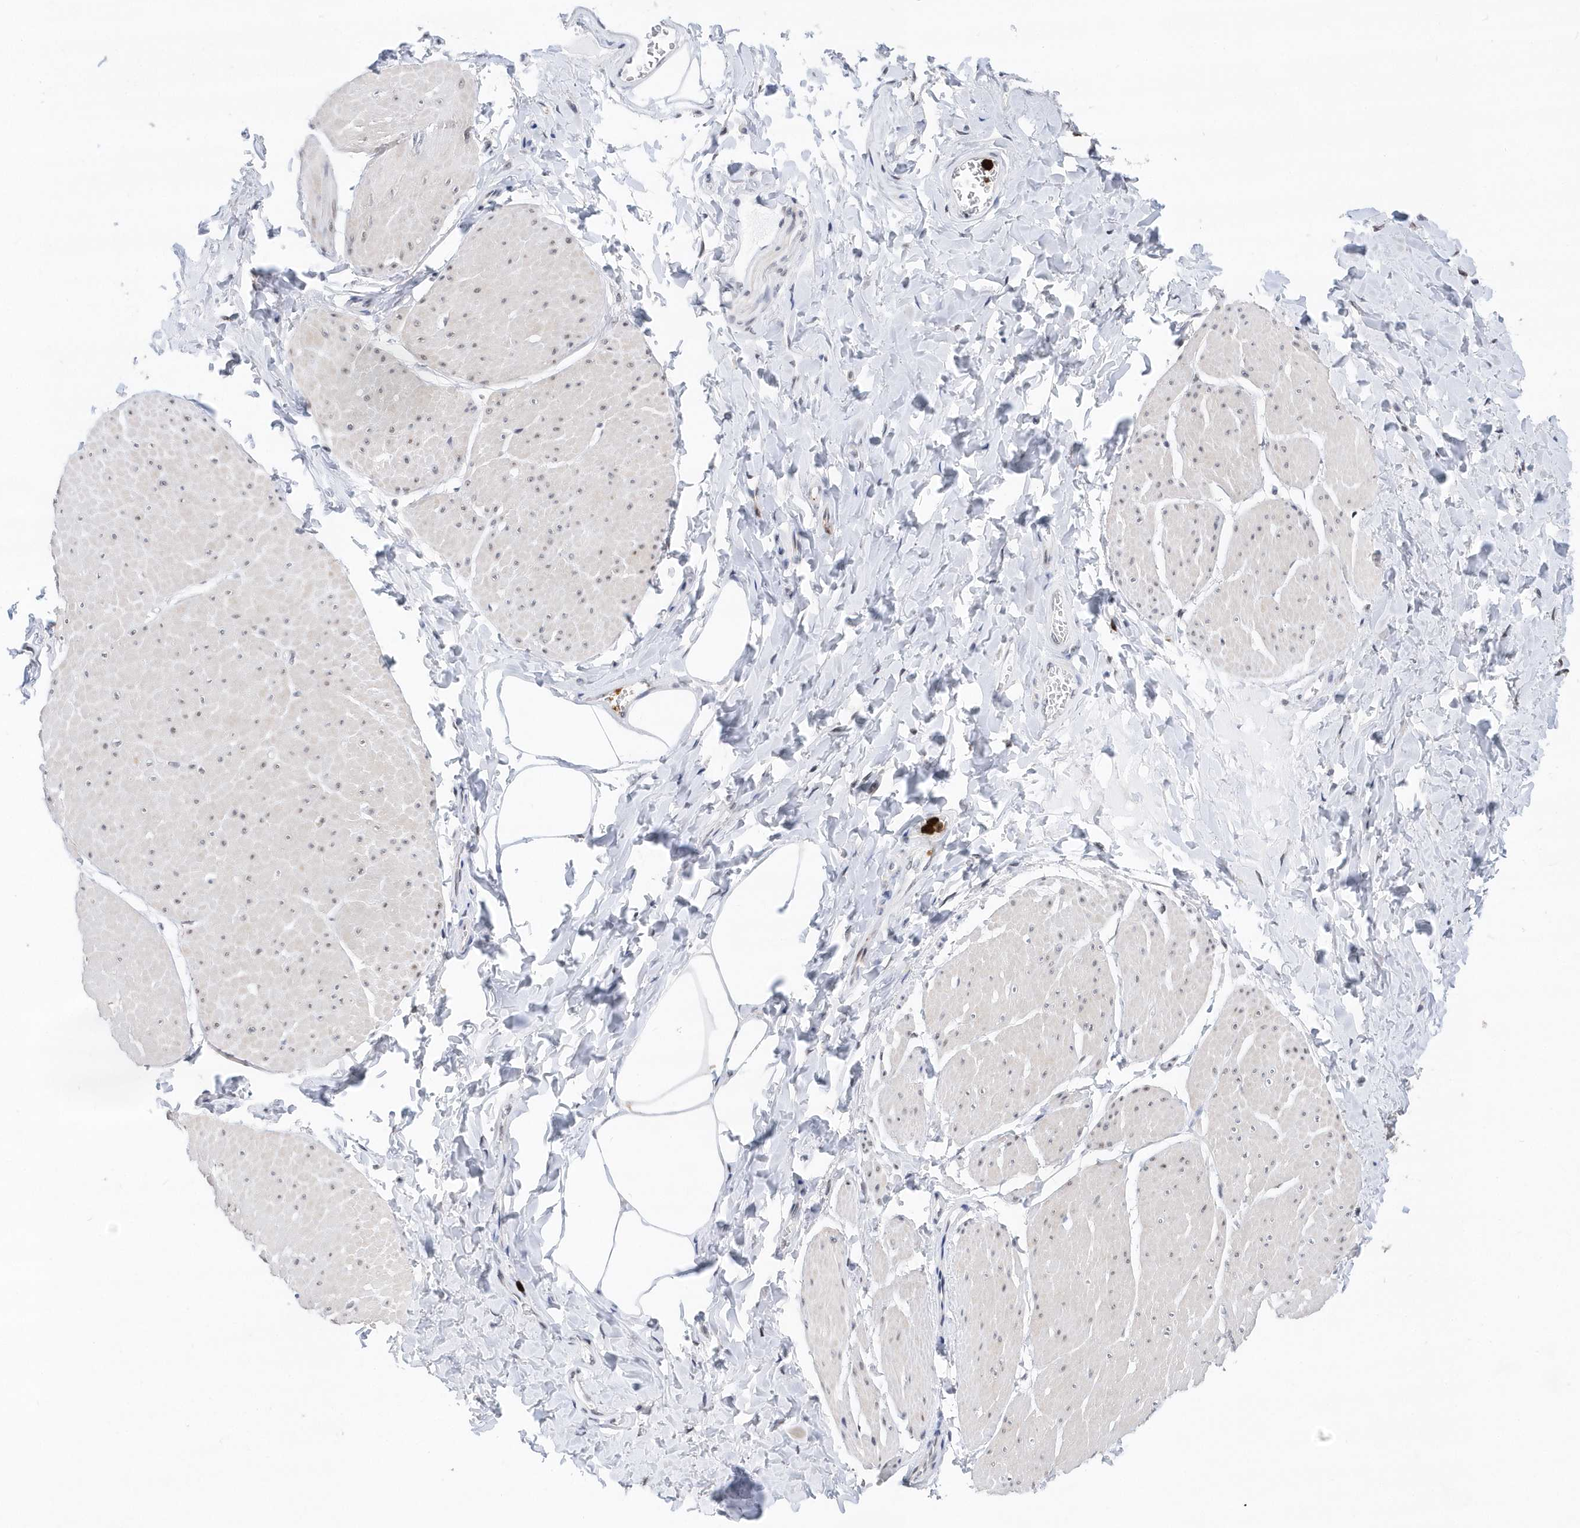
{"staining": {"intensity": "weak", "quantity": "25%-75%", "location": "nuclear"}, "tissue": "smooth muscle", "cell_type": "Smooth muscle cells", "image_type": "normal", "snomed": [{"axis": "morphology", "description": "Urothelial carcinoma, High grade"}, {"axis": "topography", "description": "Urinary bladder"}], "caption": "Normal smooth muscle was stained to show a protein in brown. There is low levels of weak nuclear expression in approximately 25%-75% of smooth muscle cells. The staining was performed using DAB to visualize the protein expression in brown, while the nuclei were stained in blue with hematoxylin (Magnification: 20x).", "gene": "RPP30", "patient": {"sex": "male", "age": 46}}